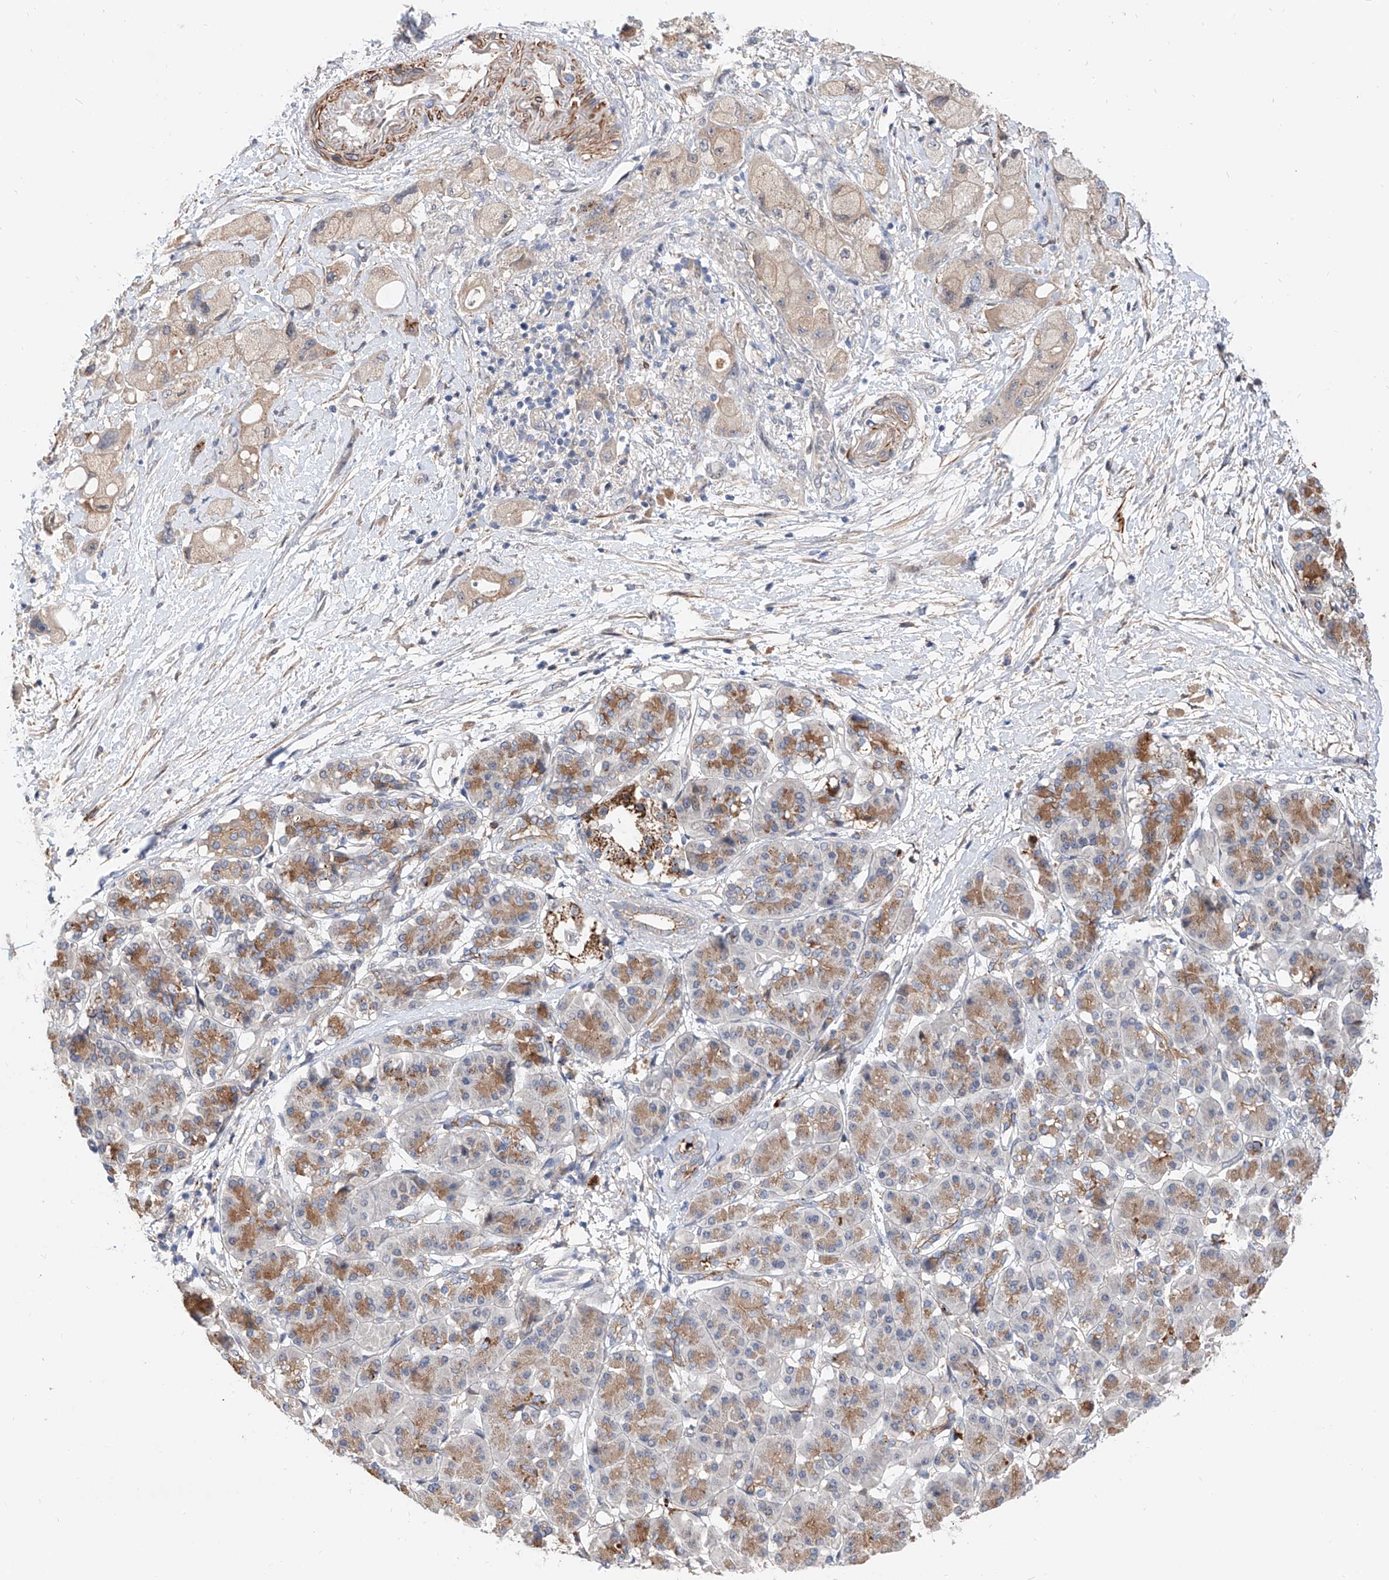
{"staining": {"intensity": "weak", "quantity": ">75%", "location": "cytoplasmic/membranous"}, "tissue": "pancreatic cancer", "cell_type": "Tumor cells", "image_type": "cancer", "snomed": [{"axis": "morphology", "description": "Normal tissue, NOS"}, {"axis": "morphology", "description": "Adenocarcinoma, NOS"}, {"axis": "topography", "description": "Pancreas"}], "caption": "Immunohistochemical staining of human adenocarcinoma (pancreatic) demonstrates low levels of weak cytoplasmic/membranous staining in approximately >75% of tumor cells.", "gene": "MAGEE2", "patient": {"sex": "female", "age": 68}}